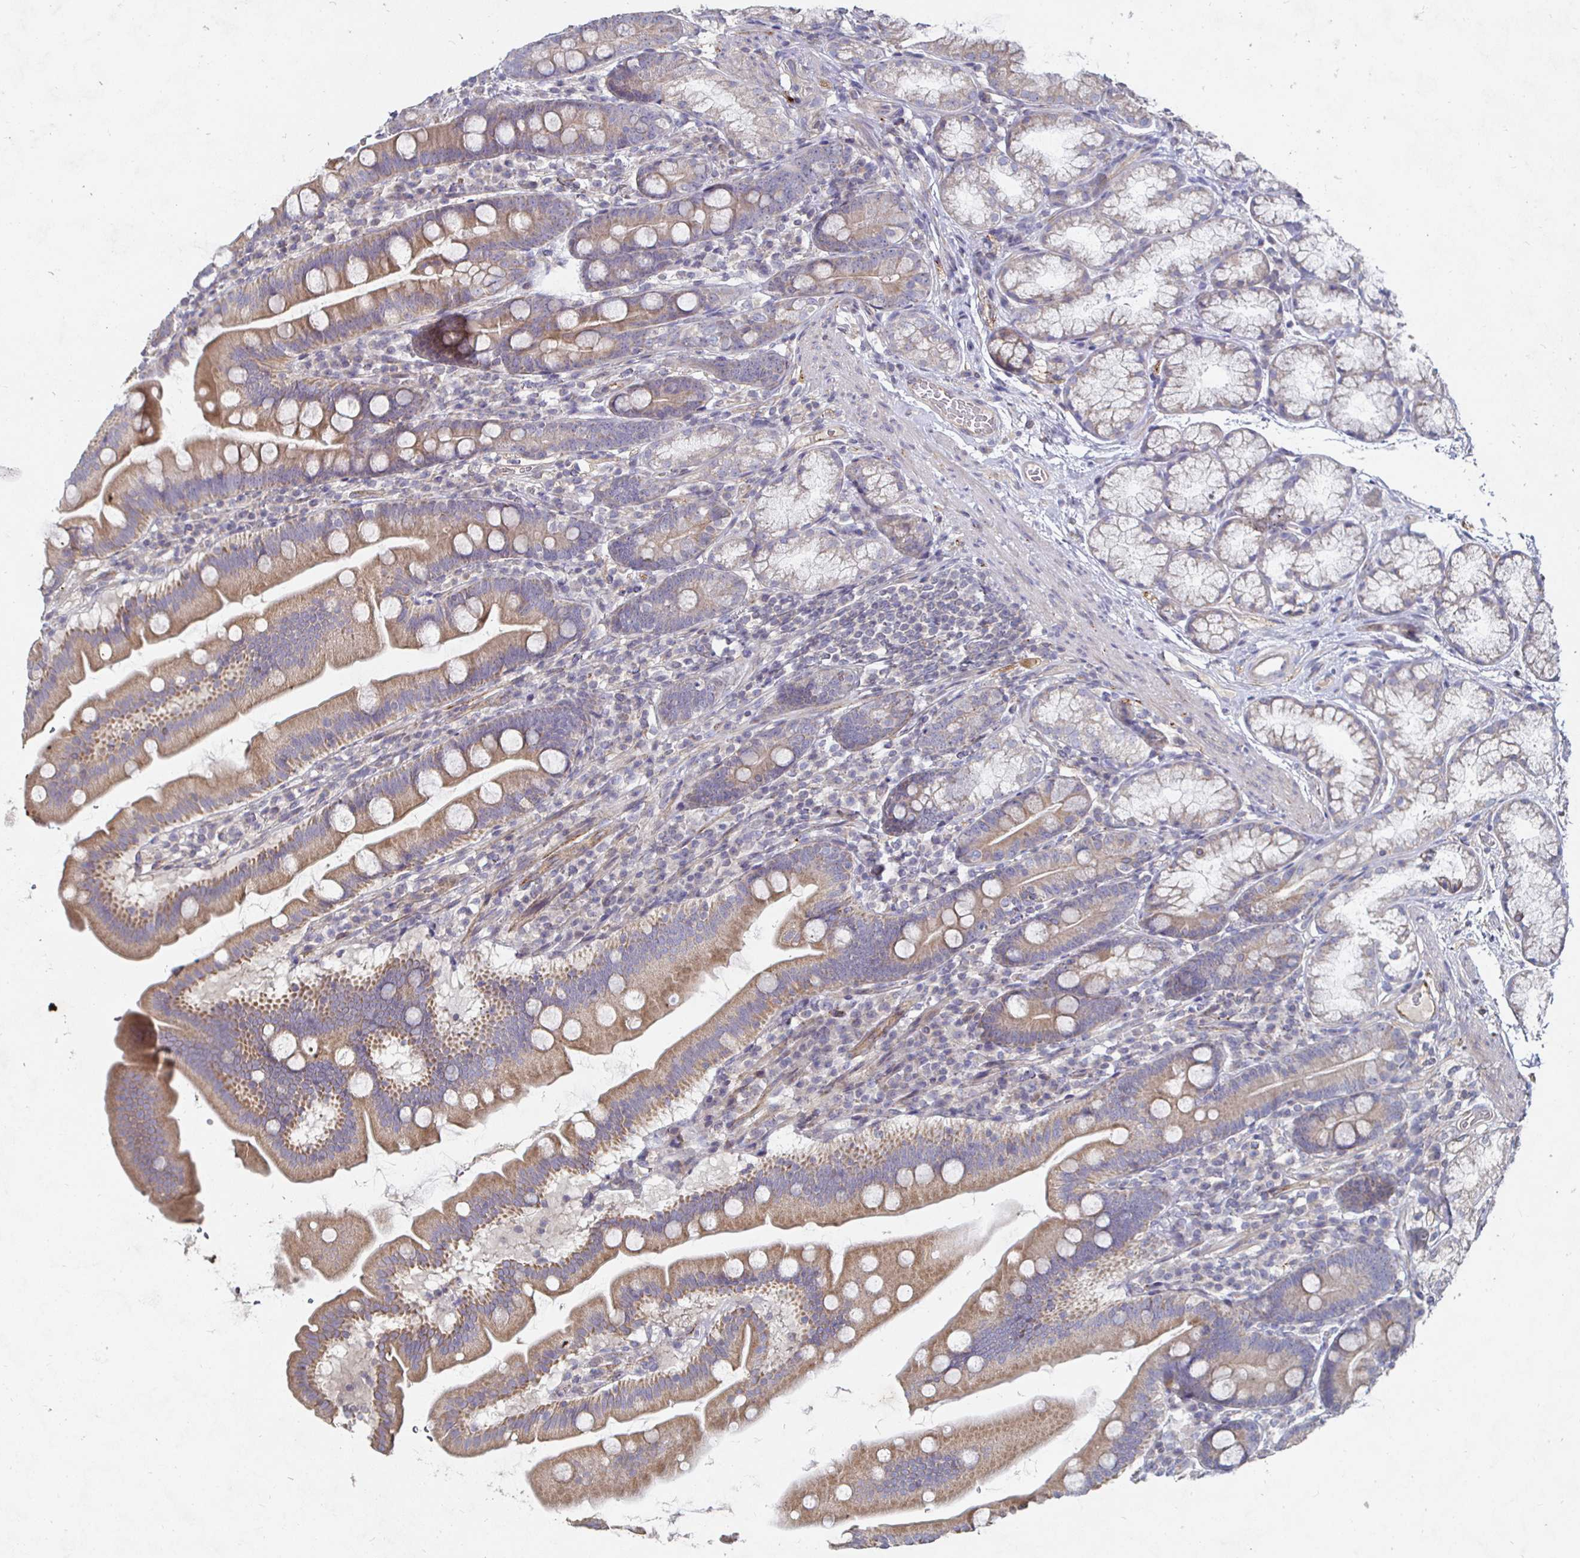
{"staining": {"intensity": "moderate", "quantity": ">75%", "location": "cytoplasmic/membranous"}, "tissue": "duodenum", "cell_type": "Glandular cells", "image_type": "normal", "snomed": [{"axis": "morphology", "description": "Normal tissue, NOS"}, {"axis": "topography", "description": "Duodenum"}], "caption": "Normal duodenum demonstrates moderate cytoplasmic/membranous positivity in approximately >75% of glandular cells (brown staining indicates protein expression, while blue staining denotes nuclei)..", "gene": "NRSN1", "patient": {"sex": "female", "age": 67}}